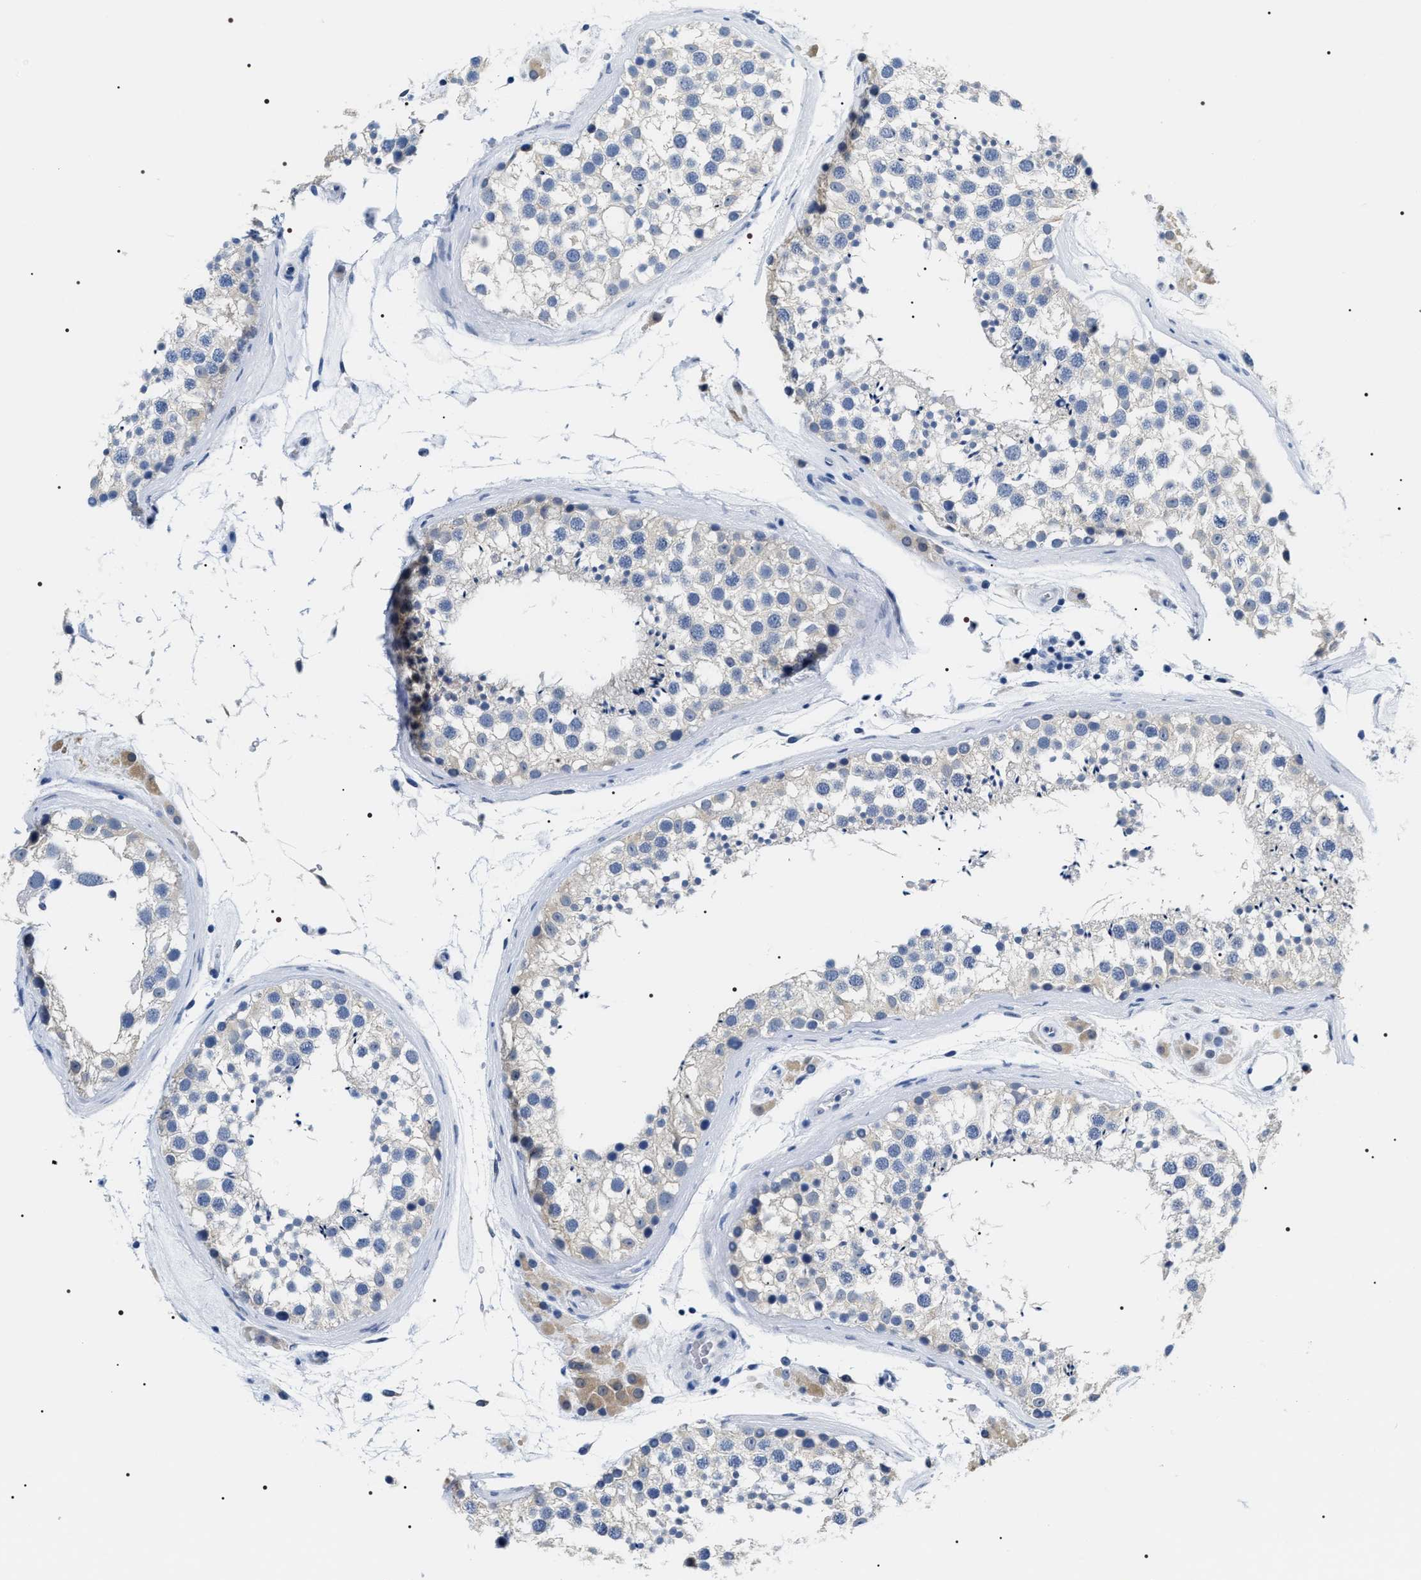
{"staining": {"intensity": "weak", "quantity": "<25%", "location": "cytoplasmic/membranous"}, "tissue": "testis", "cell_type": "Cells in seminiferous ducts", "image_type": "normal", "snomed": [{"axis": "morphology", "description": "Normal tissue, NOS"}, {"axis": "topography", "description": "Testis"}], "caption": "Immunohistochemical staining of benign testis reveals no significant positivity in cells in seminiferous ducts. (Stains: DAB immunohistochemistry with hematoxylin counter stain, Microscopy: brightfield microscopy at high magnification).", "gene": "ADH4", "patient": {"sex": "male", "age": 46}}